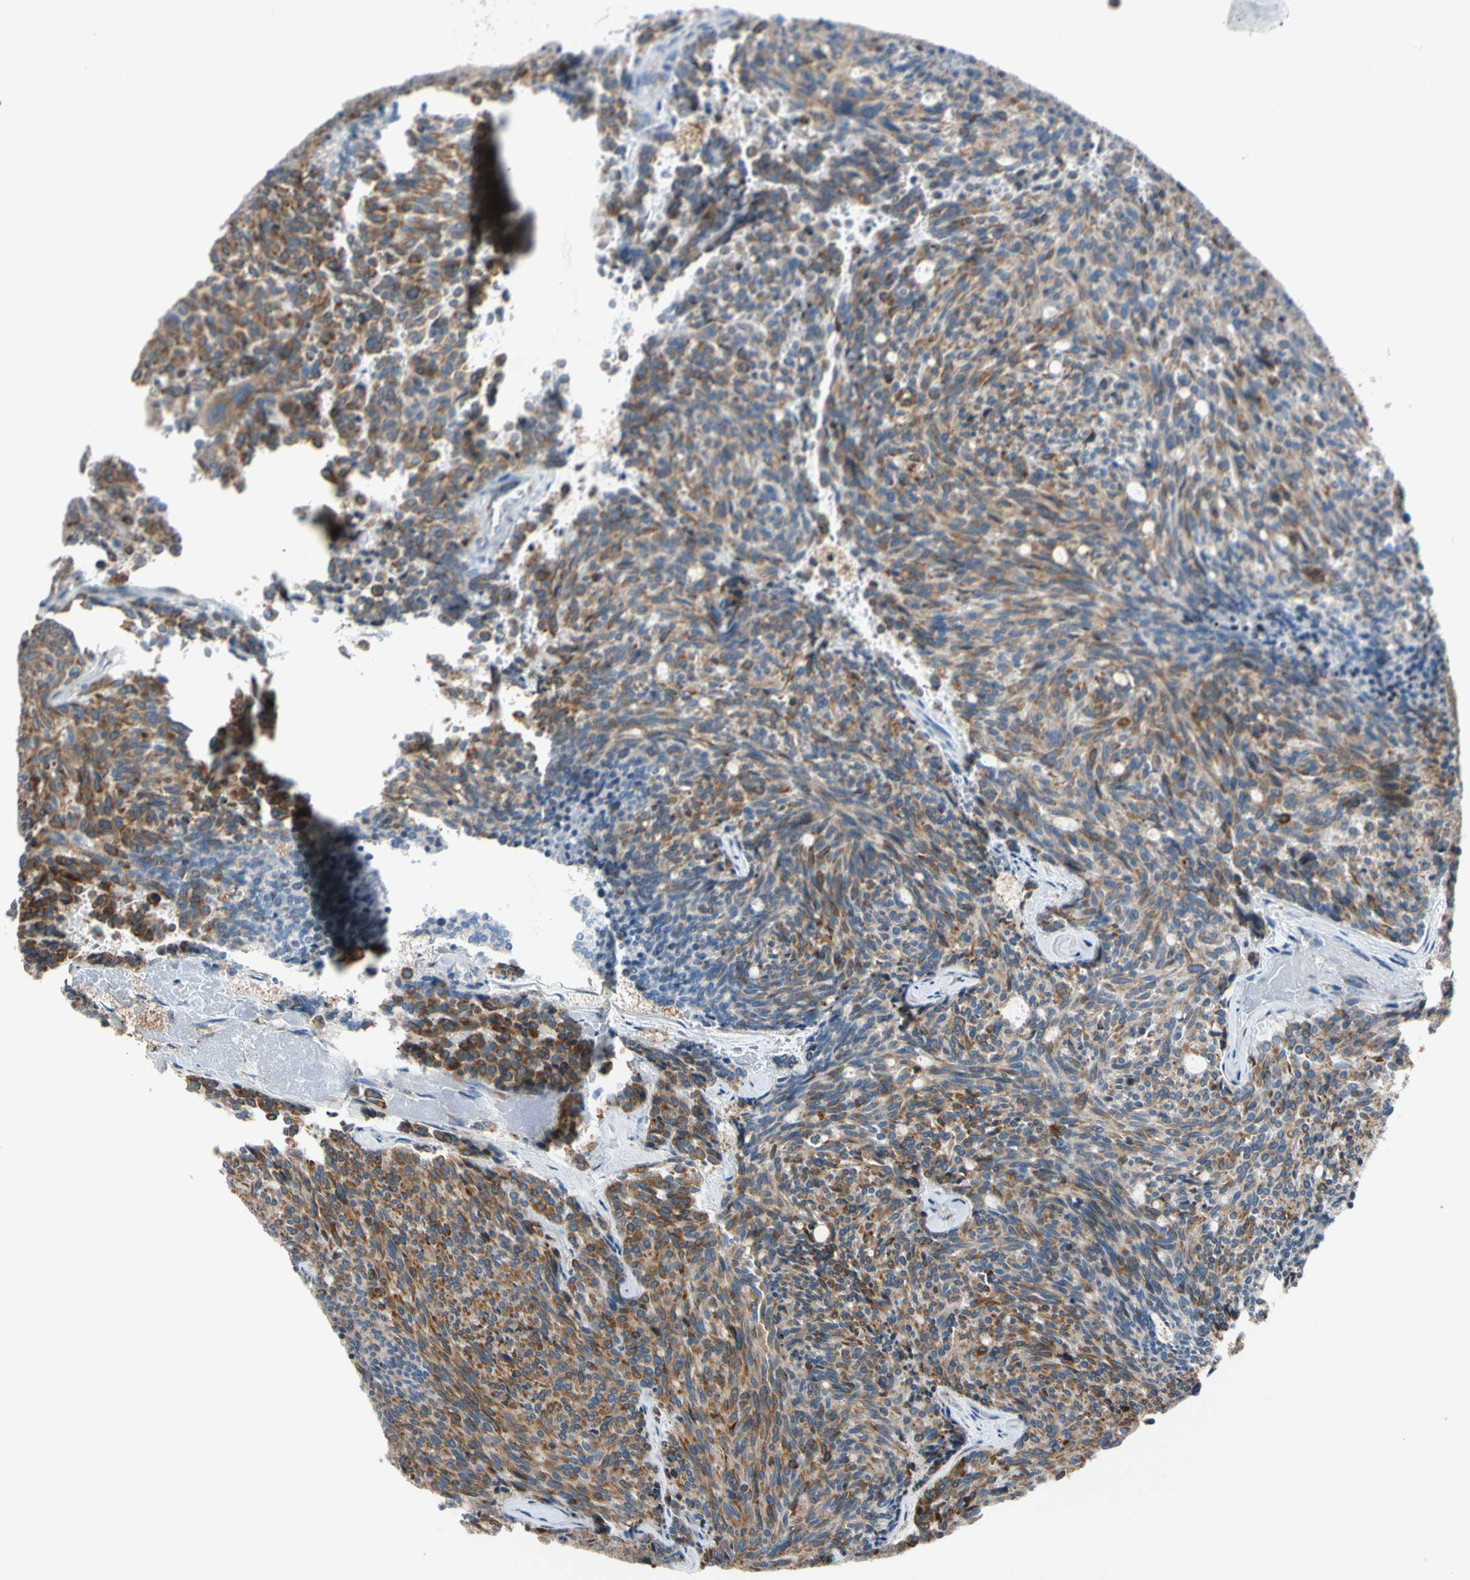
{"staining": {"intensity": "moderate", "quantity": ">75%", "location": "cytoplasmic/membranous"}, "tissue": "carcinoid", "cell_type": "Tumor cells", "image_type": "cancer", "snomed": [{"axis": "morphology", "description": "Carcinoid, malignant, NOS"}, {"axis": "topography", "description": "Pancreas"}], "caption": "Carcinoid stained for a protein (brown) demonstrates moderate cytoplasmic/membranous positive positivity in about >75% of tumor cells.", "gene": "LRPAP1", "patient": {"sex": "female", "age": 54}}